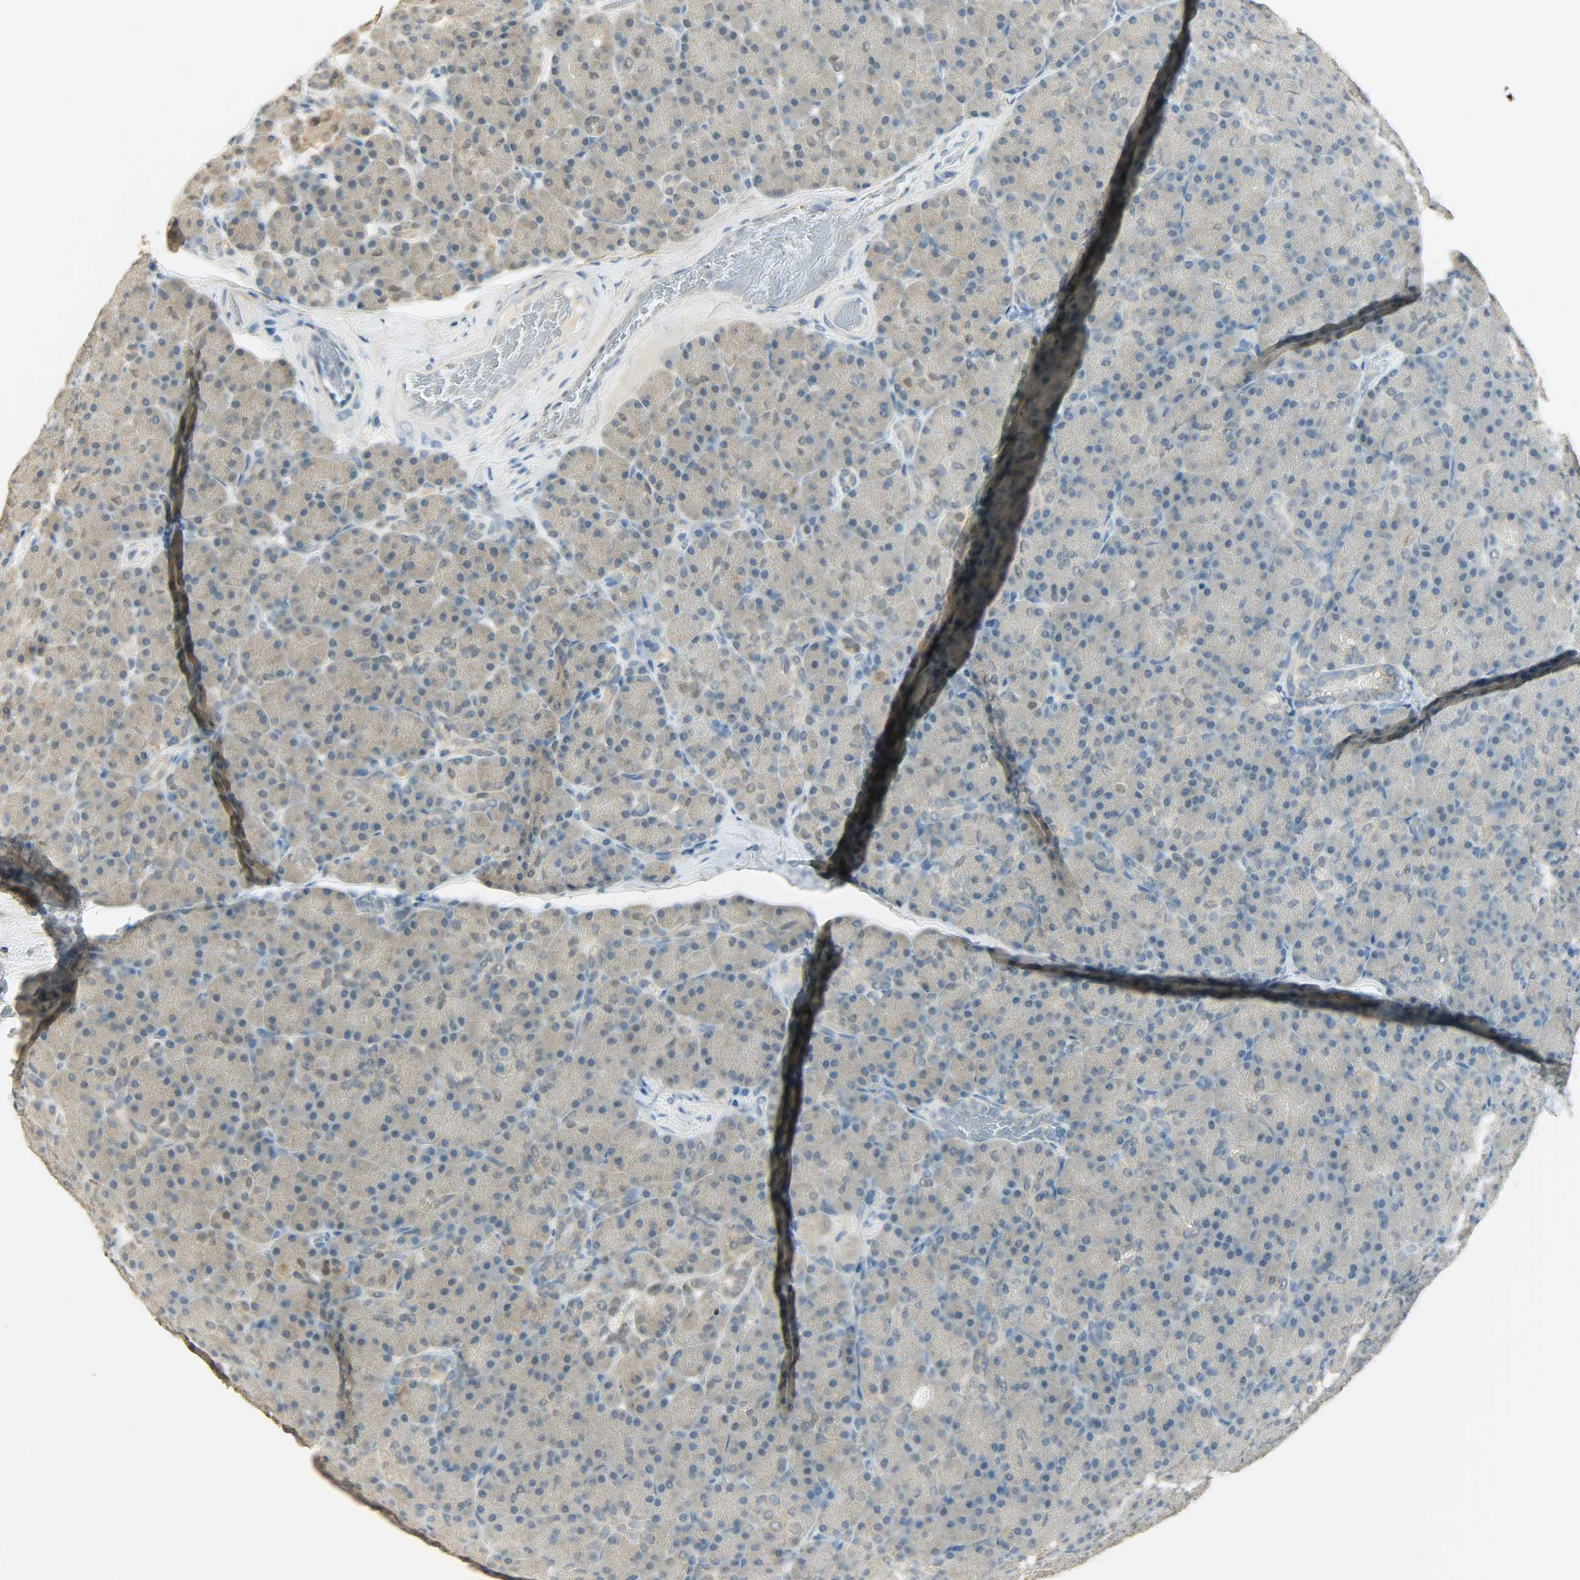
{"staining": {"intensity": "weak", "quantity": ">75%", "location": "cytoplasmic/membranous"}, "tissue": "pancreas", "cell_type": "Exocrine glandular cells", "image_type": "normal", "snomed": [{"axis": "morphology", "description": "Normal tissue, NOS"}, {"axis": "topography", "description": "Pancreas"}], "caption": "This histopathology image demonstrates unremarkable pancreas stained with immunohistochemistry (IHC) to label a protein in brown. The cytoplasmic/membranous of exocrine glandular cells show weak positivity for the protein. Nuclei are counter-stained blue.", "gene": "PRMT5", "patient": {"sex": "female", "age": 43}}